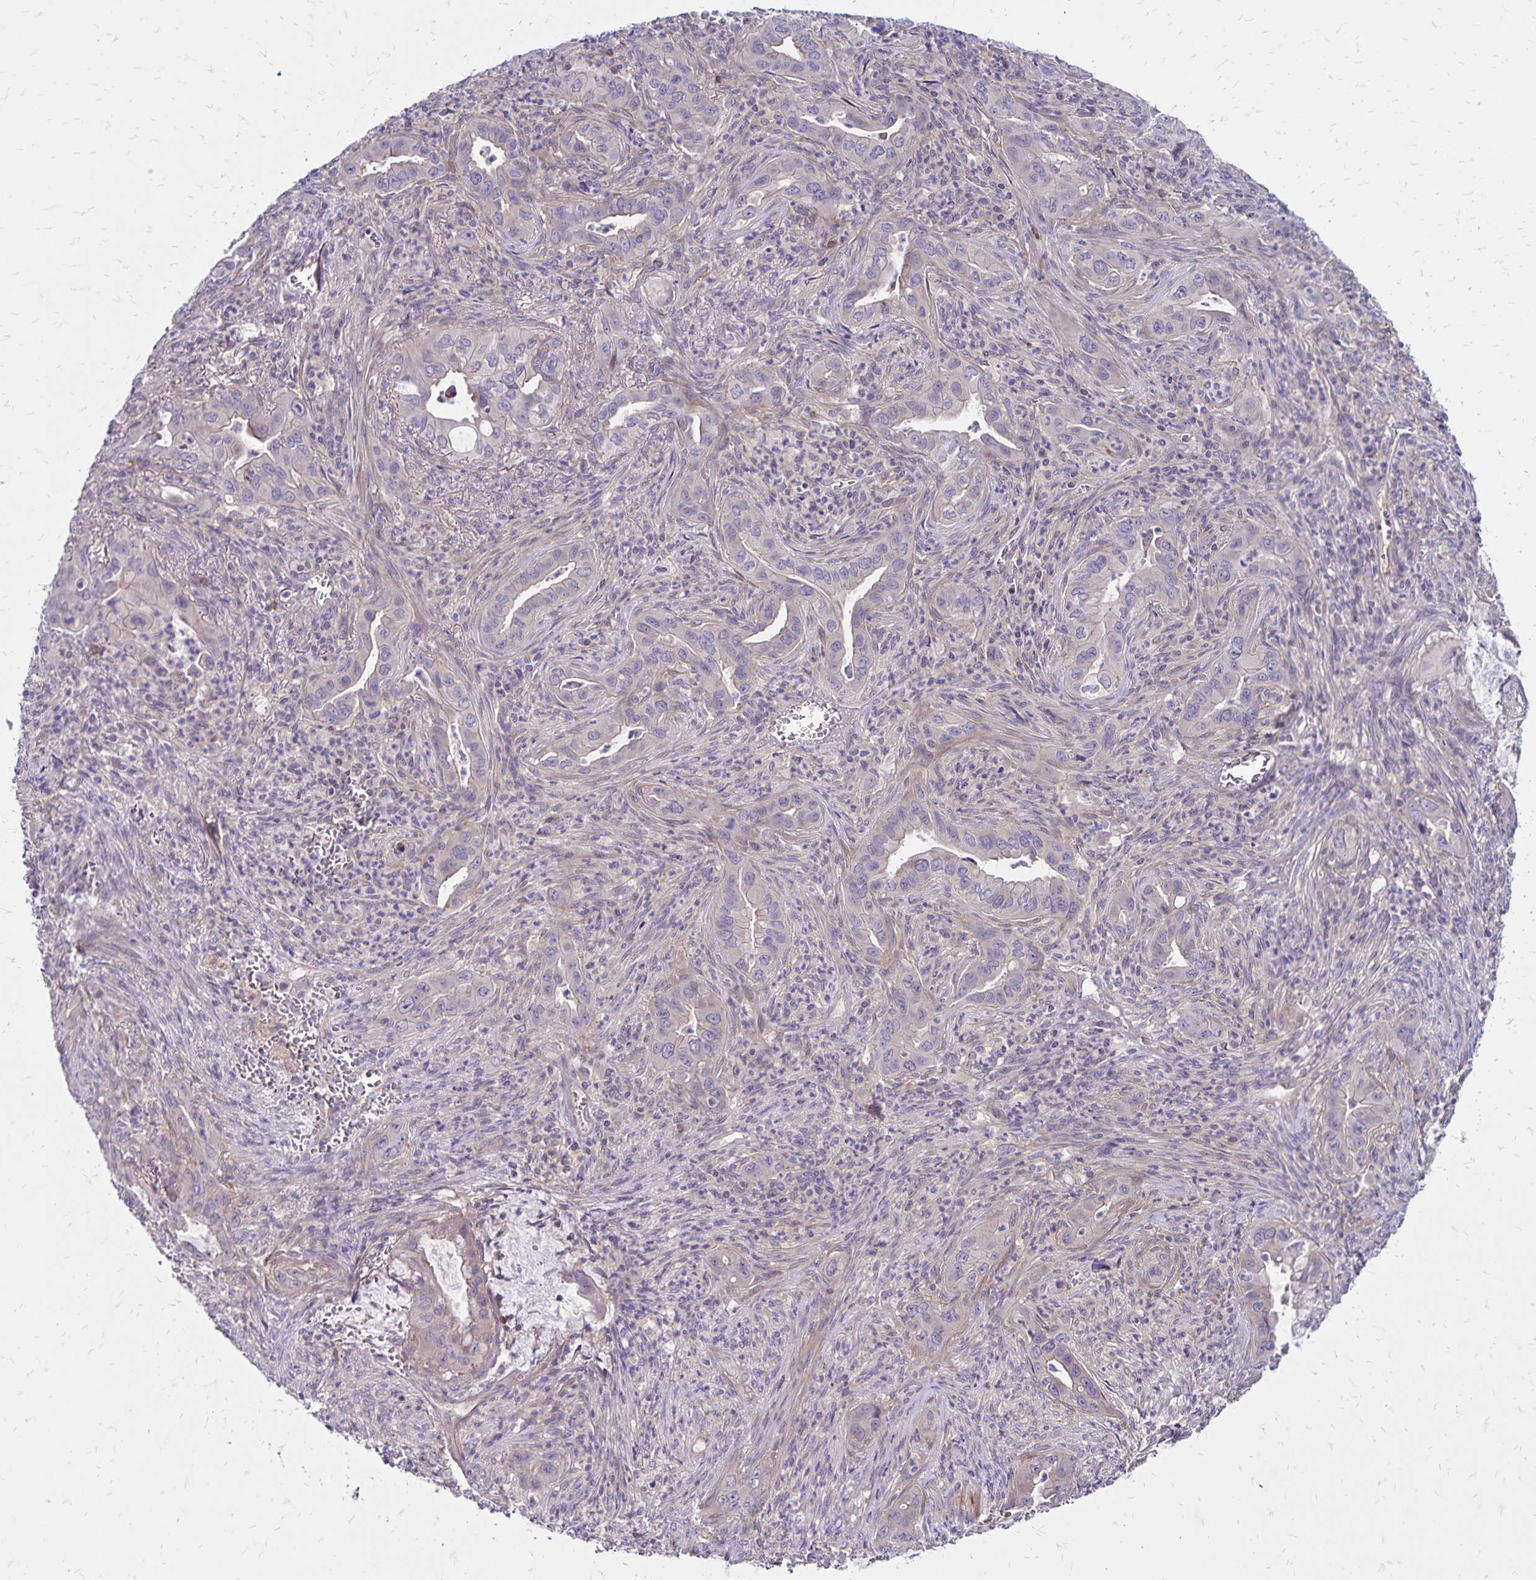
{"staining": {"intensity": "weak", "quantity": "<25%", "location": "cytoplasmic/membranous"}, "tissue": "lung cancer", "cell_type": "Tumor cells", "image_type": "cancer", "snomed": [{"axis": "morphology", "description": "Adenocarcinoma, NOS"}, {"axis": "topography", "description": "Lung"}], "caption": "An immunohistochemistry (IHC) image of lung adenocarcinoma is shown. There is no staining in tumor cells of lung adenocarcinoma.", "gene": "FSD1", "patient": {"sex": "male", "age": 65}}